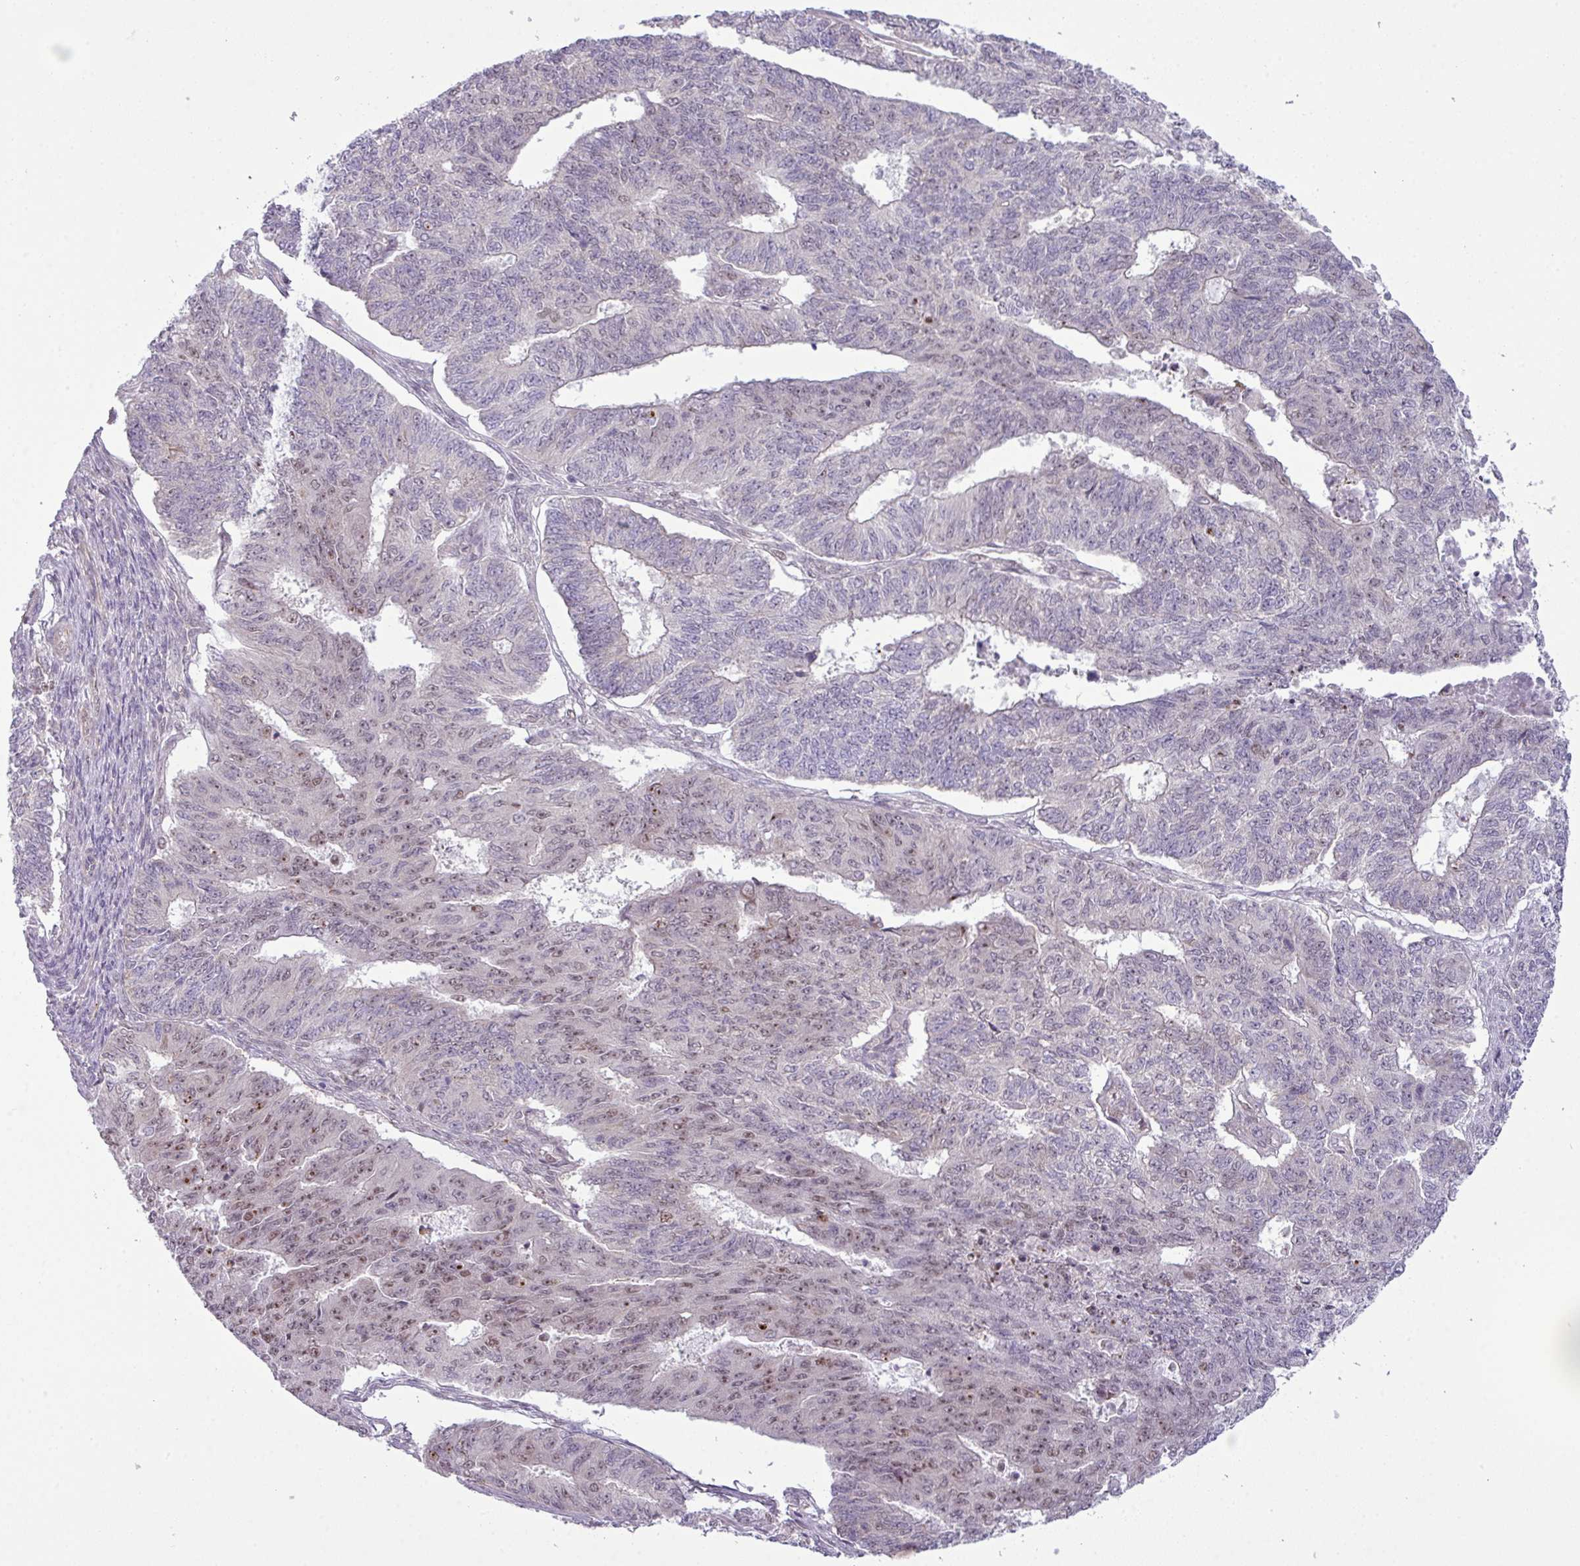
{"staining": {"intensity": "moderate", "quantity": "<25%", "location": "nuclear"}, "tissue": "endometrial cancer", "cell_type": "Tumor cells", "image_type": "cancer", "snomed": [{"axis": "morphology", "description": "Adenocarcinoma, NOS"}, {"axis": "topography", "description": "Endometrium"}], "caption": "Endometrial adenocarcinoma stained with DAB immunohistochemistry exhibits low levels of moderate nuclear staining in approximately <25% of tumor cells.", "gene": "MAK16", "patient": {"sex": "female", "age": 32}}